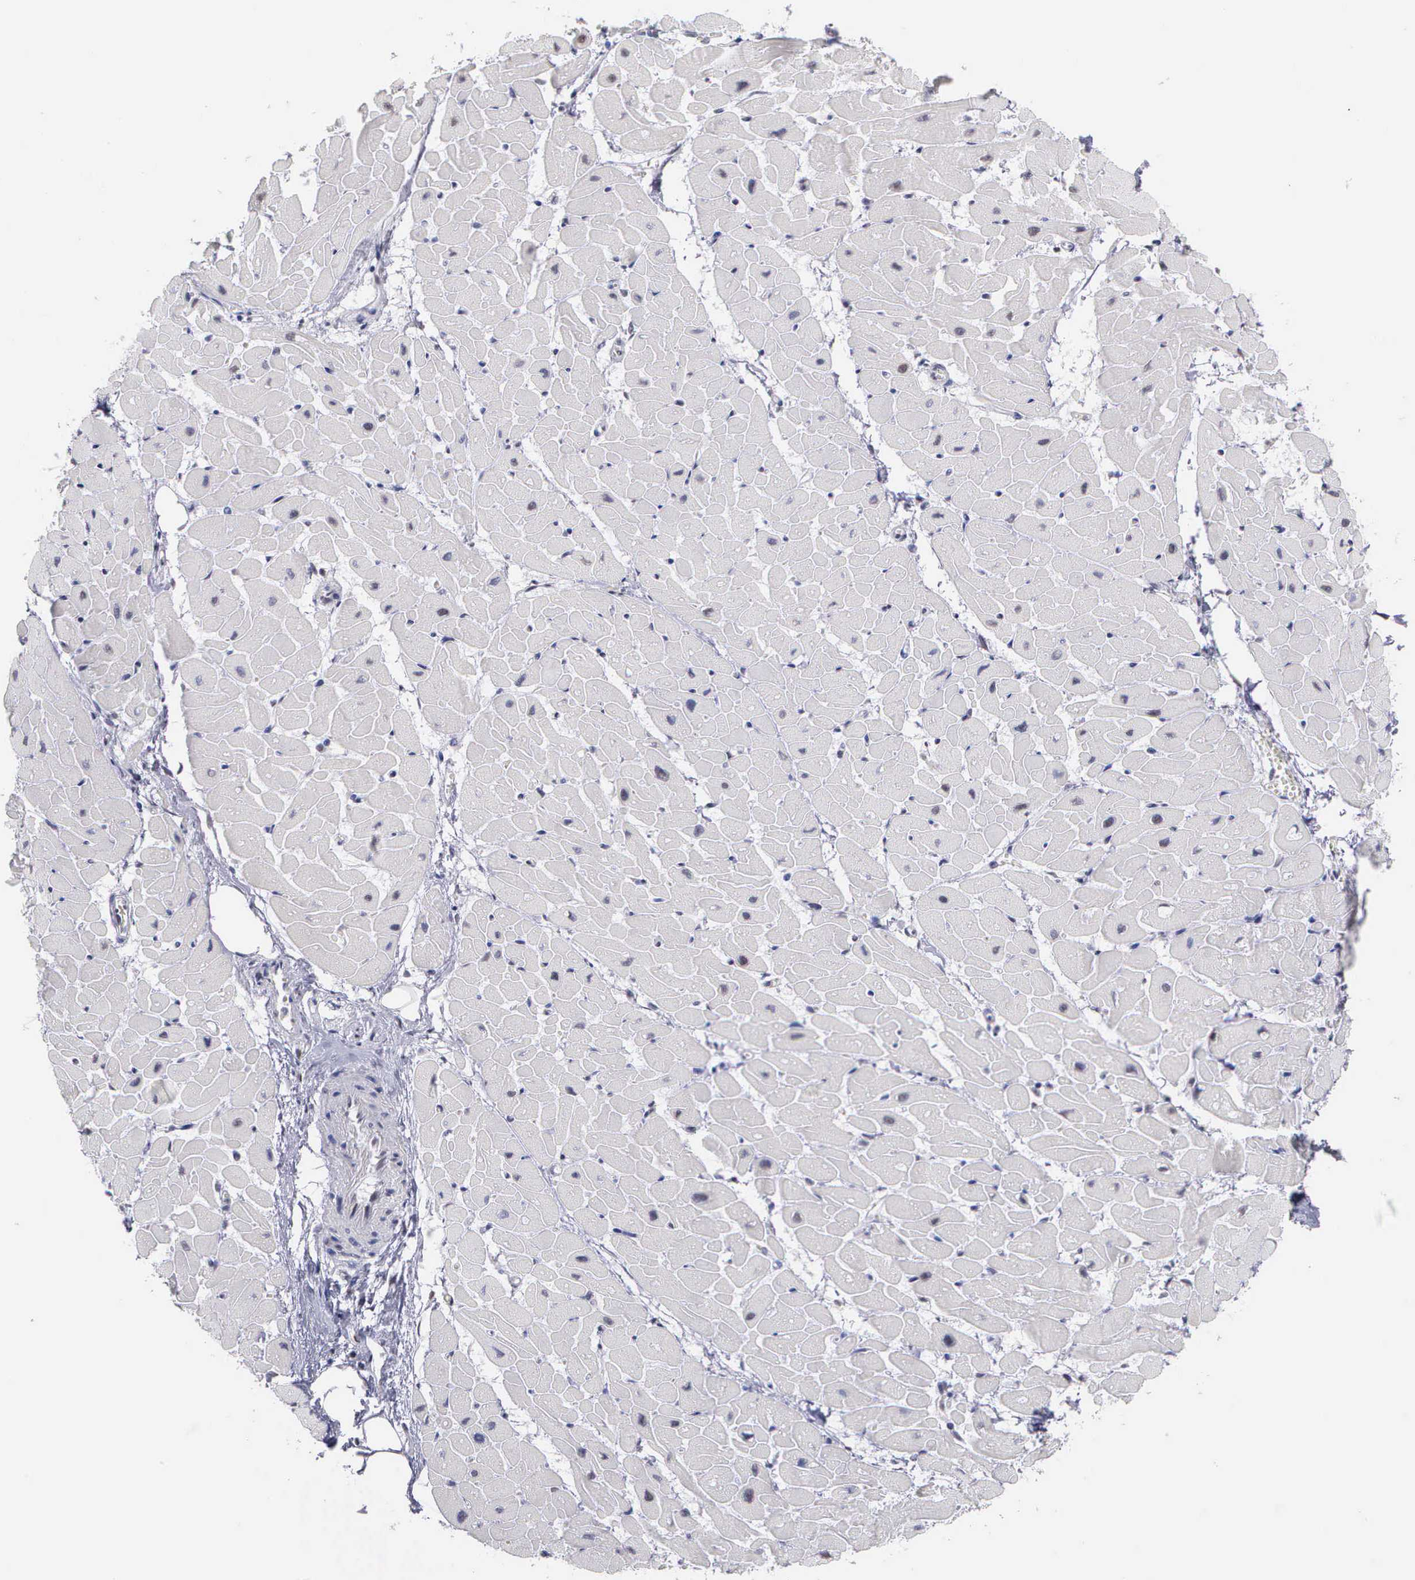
{"staining": {"intensity": "moderate", "quantity": "<25%", "location": "nuclear"}, "tissue": "heart muscle", "cell_type": "Cardiomyocytes", "image_type": "normal", "snomed": [{"axis": "morphology", "description": "Normal tissue, NOS"}, {"axis": "topography", "description": "Heart"}], "caption": "DAB (3,3'-diaminobenzidine) immunohistochemical staining of unremarkable heart muscle displays moderate nuclear protein expression in about <25% of cardiomyocytes. The protein is shown in brown color, while the nuclei are stained blue.", "gene": "CSTF2", "patient": {"sex": "female", "age": 19}}